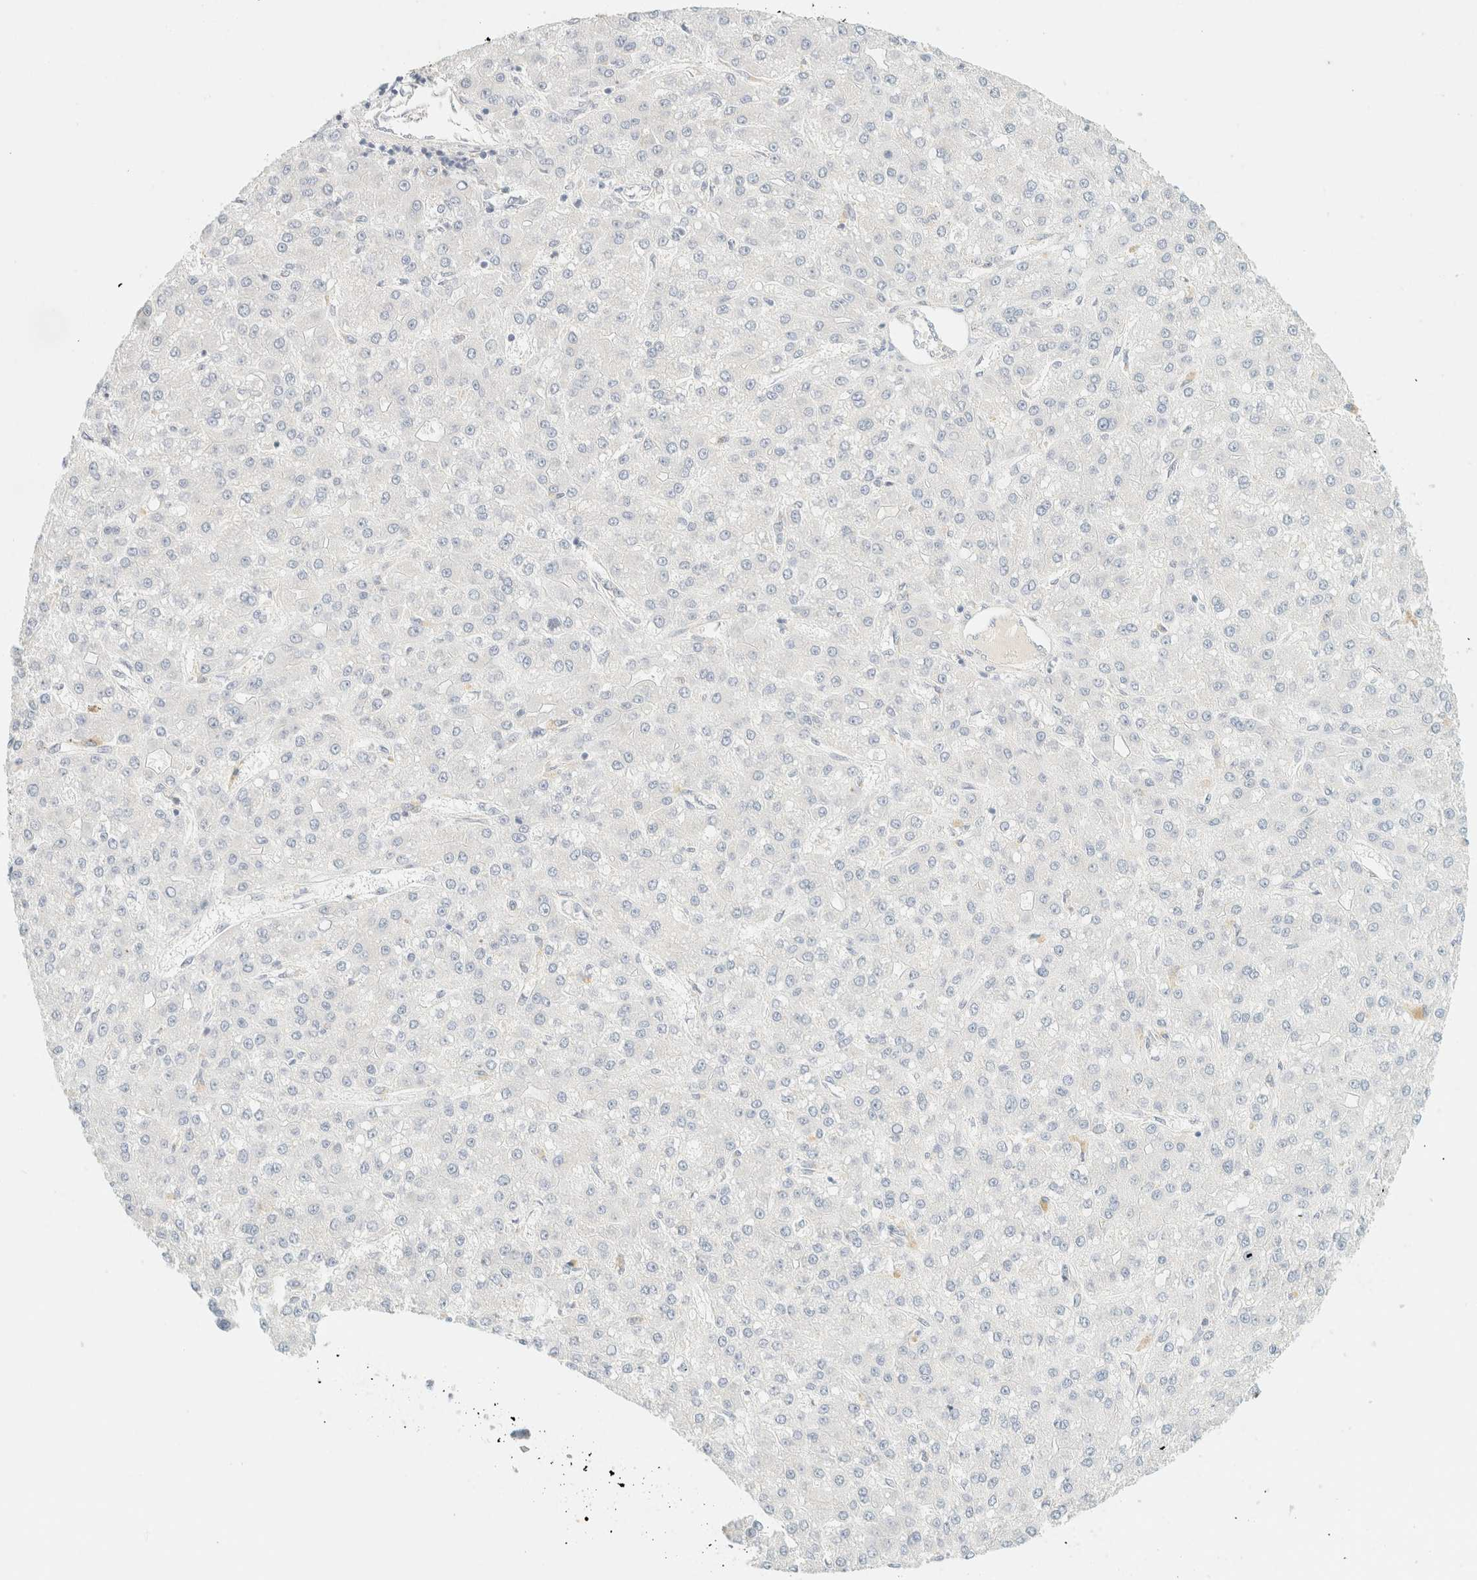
{"staining": {"intensity": "negative", "quantity": "none", "location": "none"}, "tissue": "liver cancer", "cell_type": "Tumor cells", "image_type": "cancer", "snomed": [{"axis": "morphology", "description": "Carcinoma, Hepatocellular, NOS"}, {"axis": "topography", "description": "Liver"}], "caption": "An immunohistochemistry image of liver cancer is shown. There is no staining in tumor cells of liver cancer.", "gene": "FHOD1", "patient": {"sex": "male", "age": 67}}